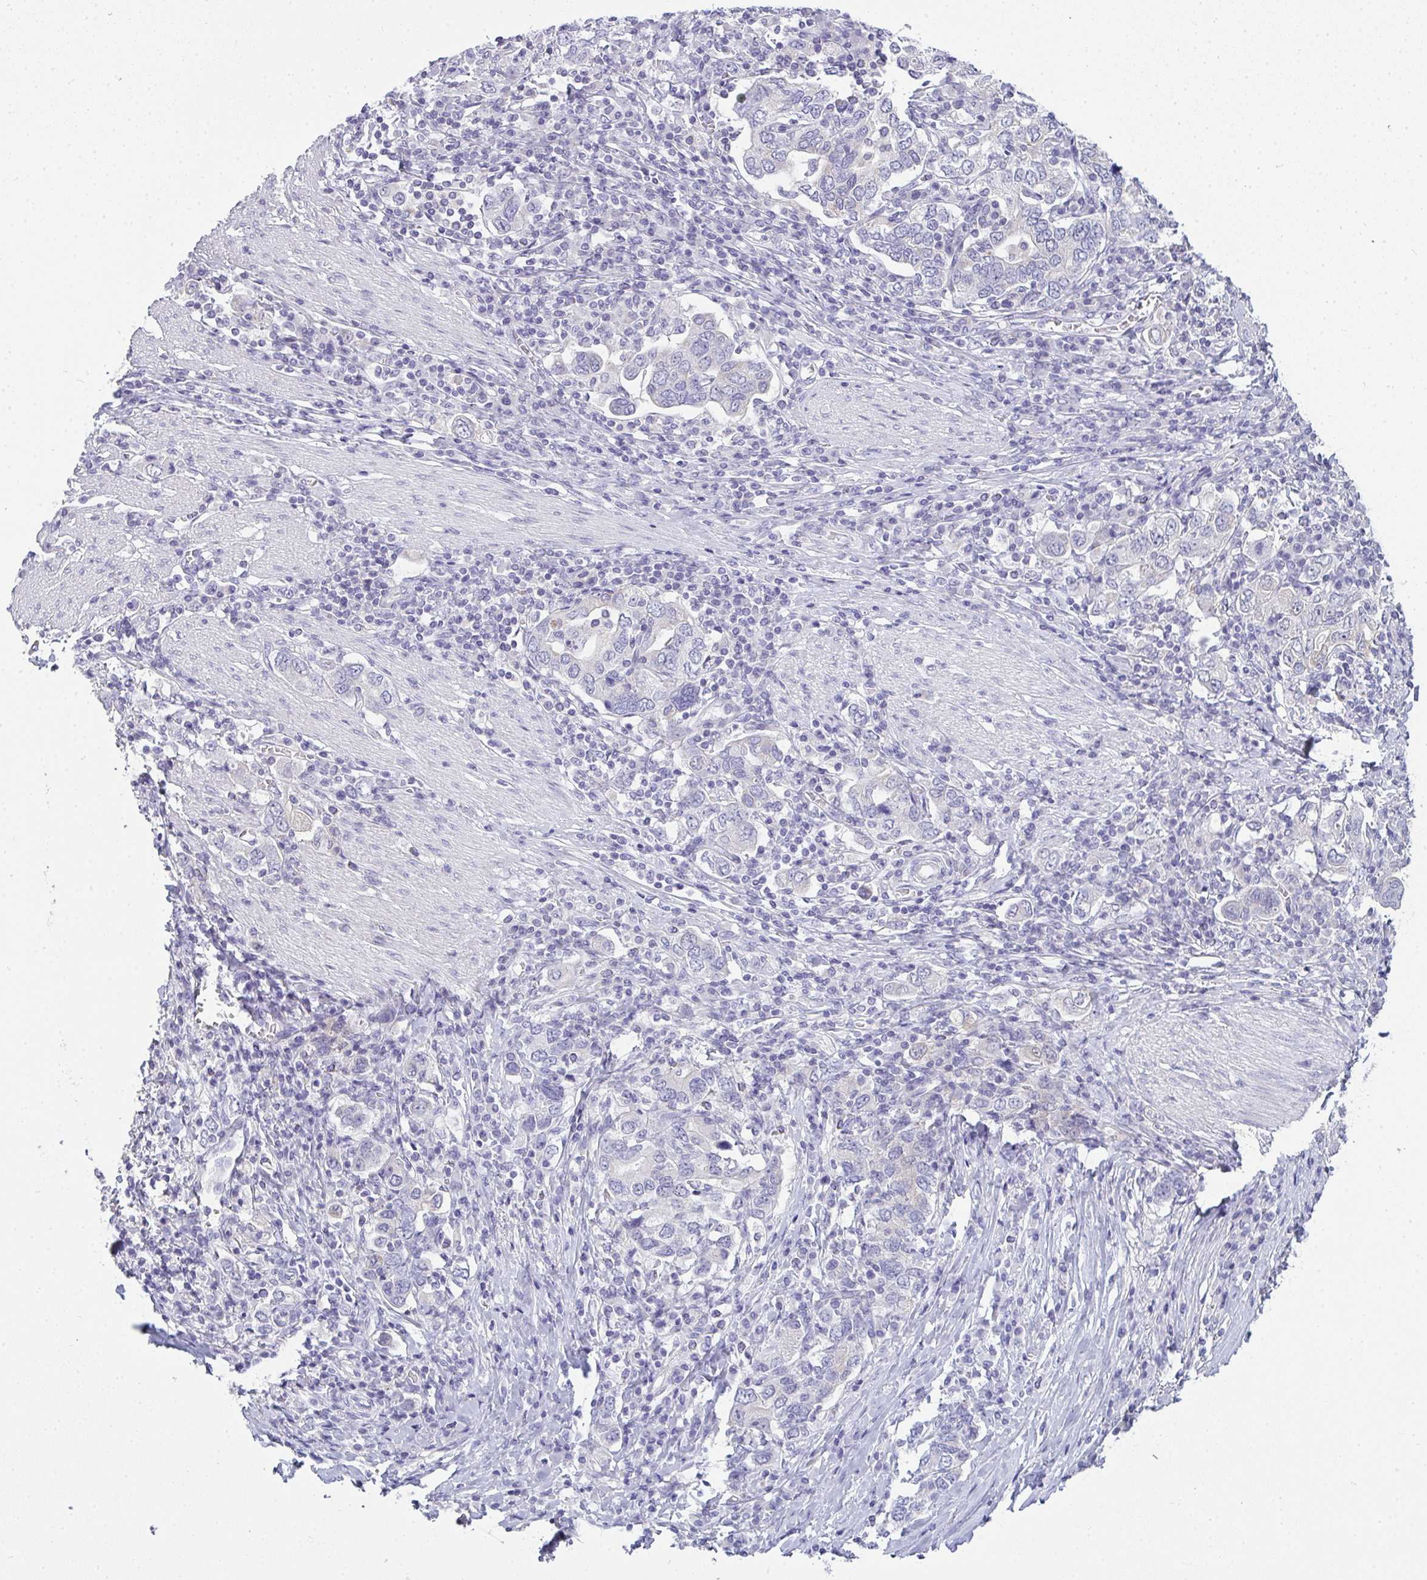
{"staining": {"intensity": "negative", "quantity": "none", "location": "none"}, "tissue": "stomach cancer", "cell_type": "Tumor cells", "image_type": "cancer", "snomed": [{"axis": "morphology", "description": "Adenocarcinoma, NOS"}, {"axis": "topography", "description": "Stomach, upper"}, {"axis": "topography", "description": "Stomach"}], "caption": "High magnification brightfield microscopy of stomach cancer (adenocarcinoma) stained with DAB (3,3'-diaminobenzidine) (brown) and counterstained with hematoxylin (blue): tumor cells show no significant staining.", "gene": "GSDMB", "patient": {"sex": "male", "age": 62}}